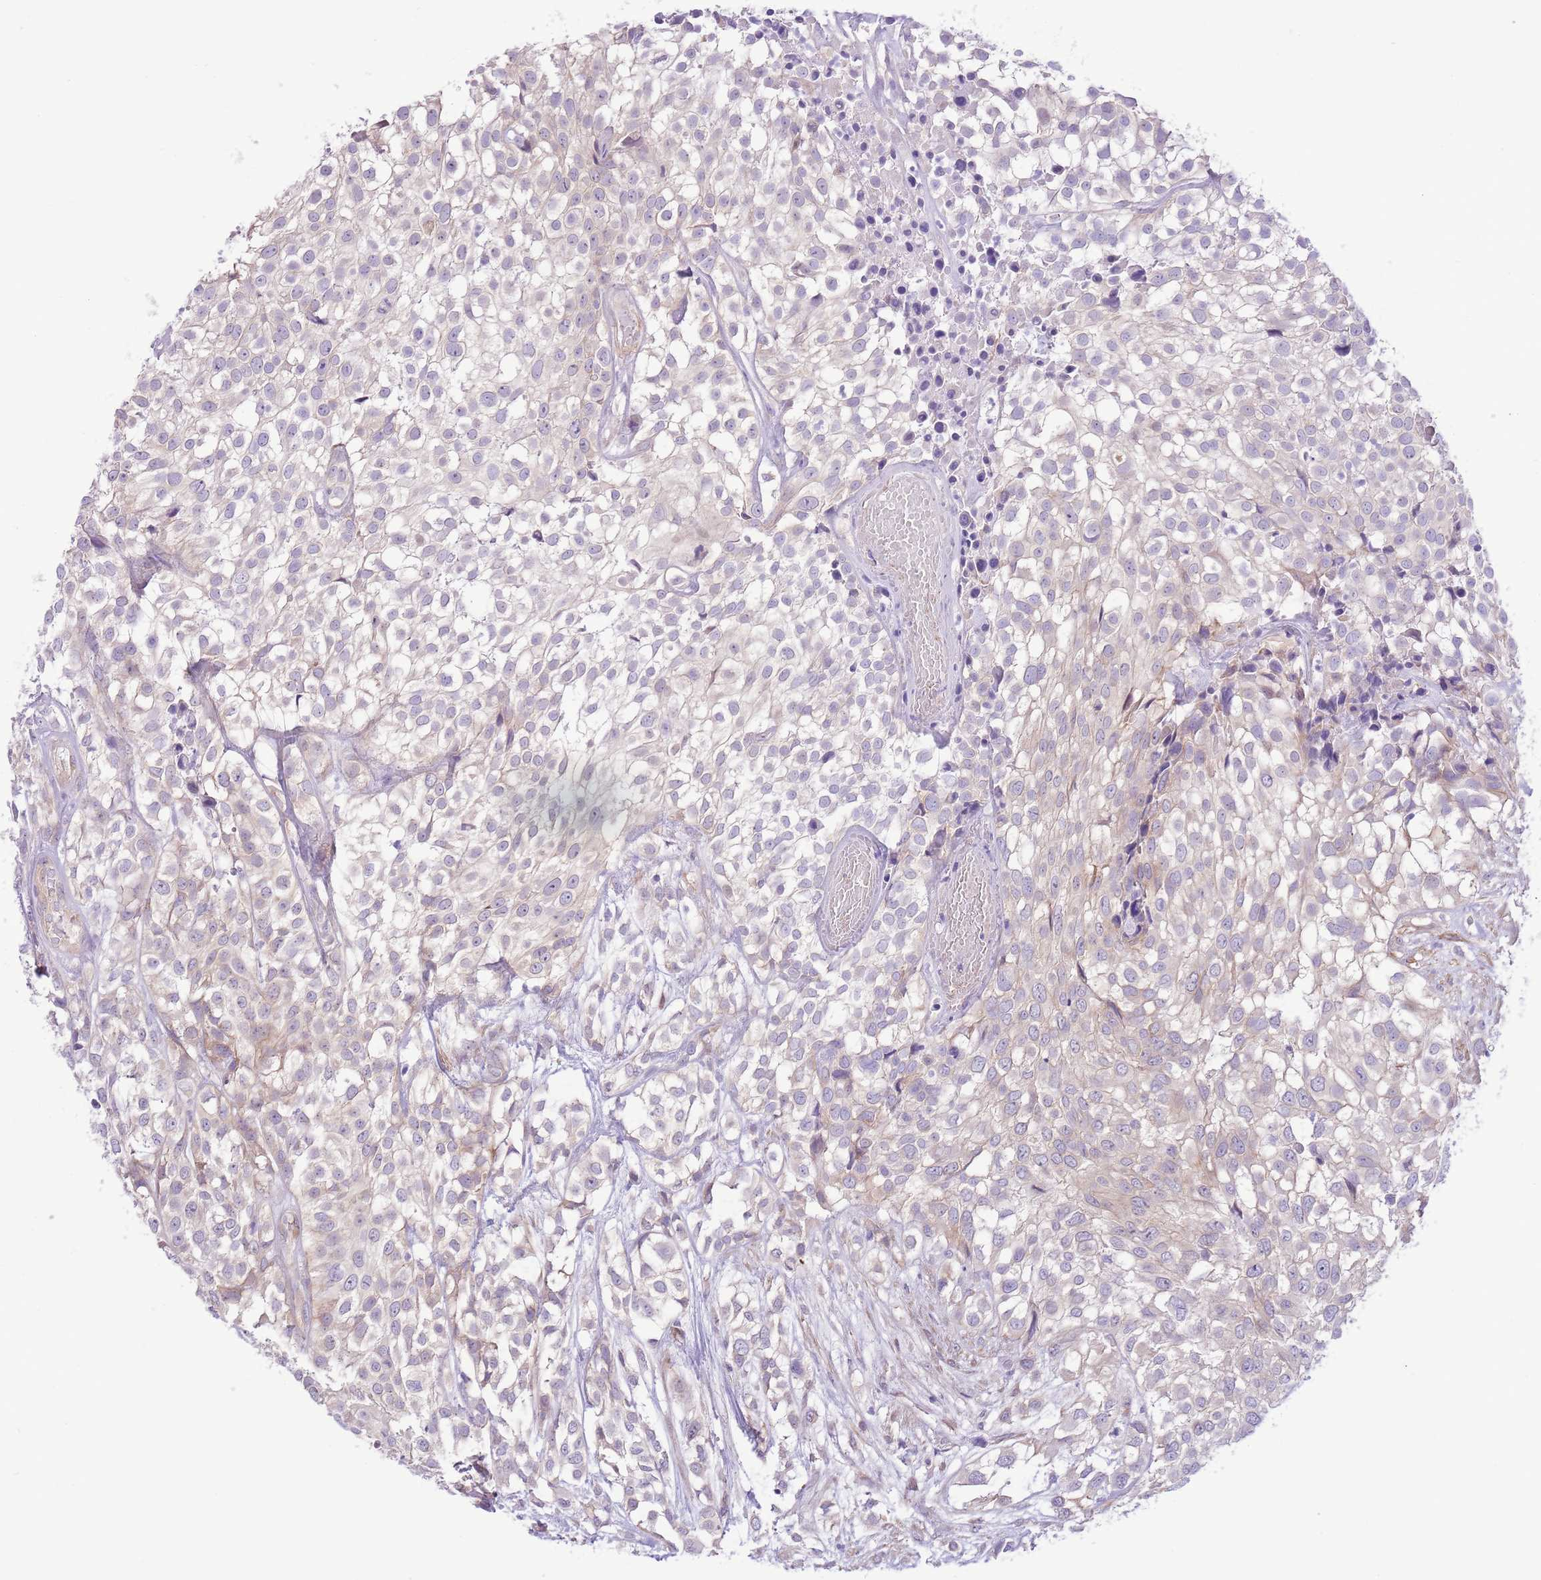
{"staining": {"intensity": "negative", "quantity": "none", "location": "none"}, "tissue": "urothelial cancer", "cell_type": "Tumor cells", "image_type": "cancer", "snomed": [{"axis": "morphology", "description": "Urothelial carcinoma, High grade"}, {"axis": "topography", "description": "Urinary bladder"}], "caption": "A photomicrograph of urothelial cancer stained for a protein displays no brown staining in tumor cells.", "gene": "ZC4H2", "patient": {"sex": "male", "age": 56}}